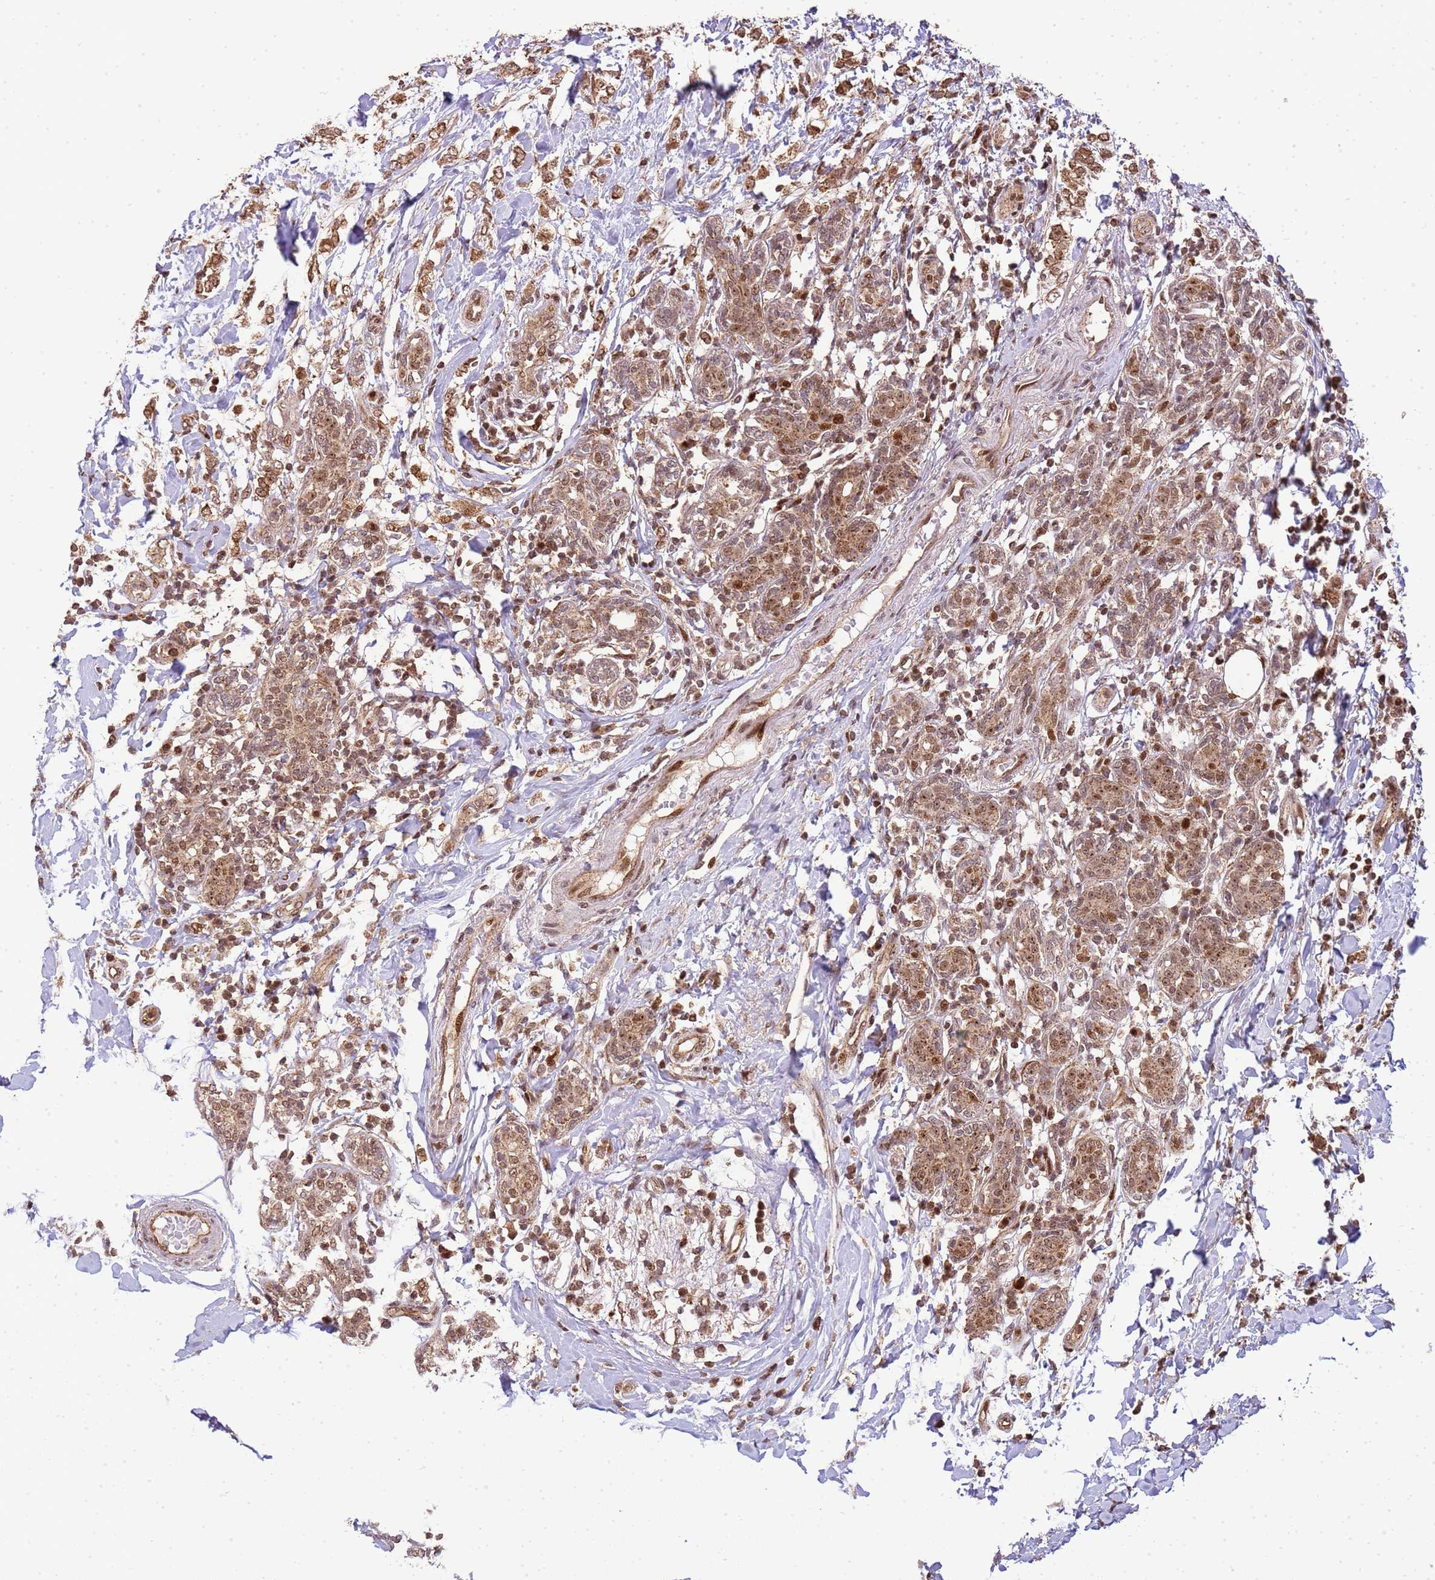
{"staining": {"intensity": "moderate", "quantity": ">75%", "location": "cytoplasmic/membranous,nuclear"}, "tissue": "breast cancer", "cell_type": "Tumor cells", "image_type": "cancer", "snomed": [{"axis": "morphology", "description": "Normal tissue, NOS"}, {"axis": "morphology", "description": "Lobular carcinoma"}, {"axis": "topography", "description": "Breast"}], "caption": "Human breast cancer (lobular carcinoma) stained with a brown dye displays moderate cytoplasmic/membranous and nuclear positive staining in about >75% of tumor cells.", "gene": "PEX14", "patient": {"sex": "female", "age": 47}}